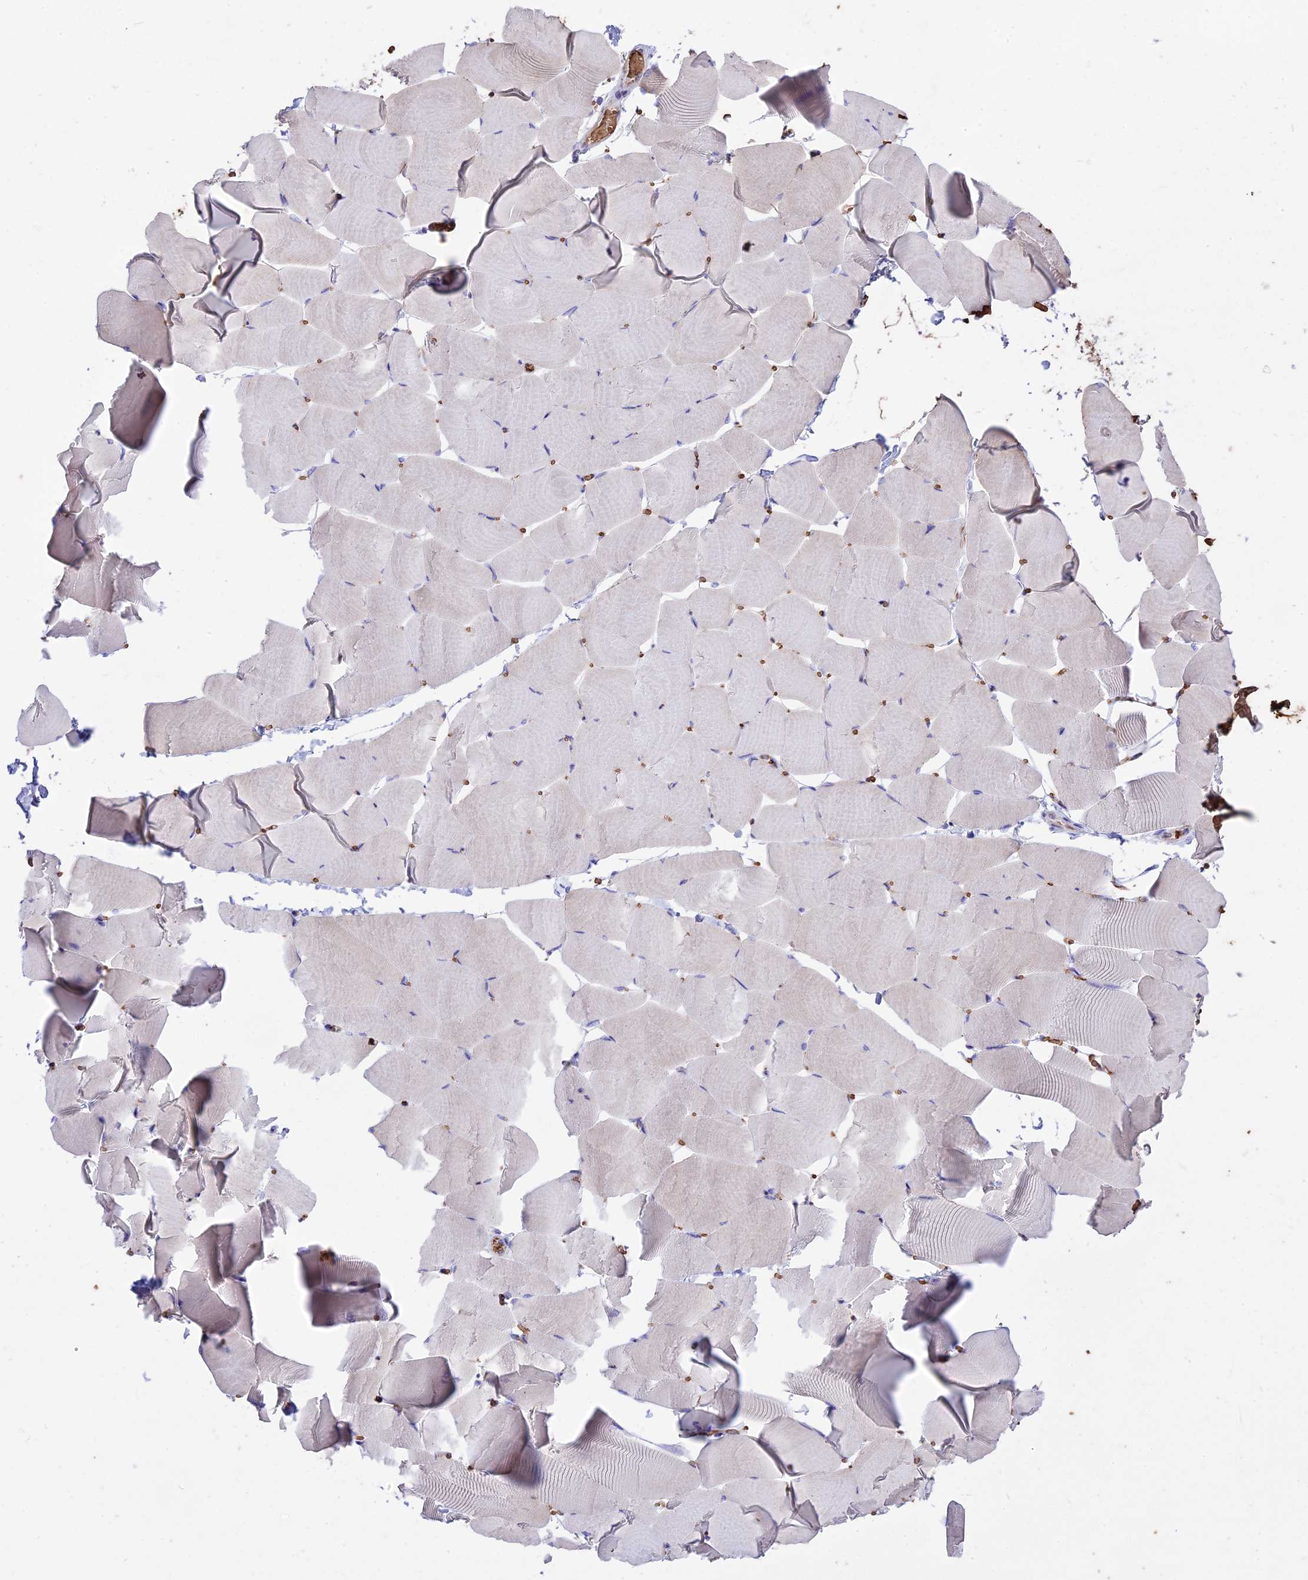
{"staining": {"intensity": "weak", "quantity": "25%-75%", "location": "cytoplasmic/membranous"}, "tissue": "skeletal muscle", "cell_type": "Myocytes", "image_type": "normal", "snomed": [{"axis": "morphology", "description": "Normal tissue, NOS"}, {"axis": "topography", "description": "Skeletal muscle"}], "caption": "This photomicrograph shows unremarkable skeletal muscle stained with immunohistochemistry (IHC) to label a protein in brown. The cytoplasmic/membranous of myocytes show weak positivity for the protein. Nuclei are counter-stained blue.", "gene": "TTC4", "patient": {"sex": "male", "age": 25}}